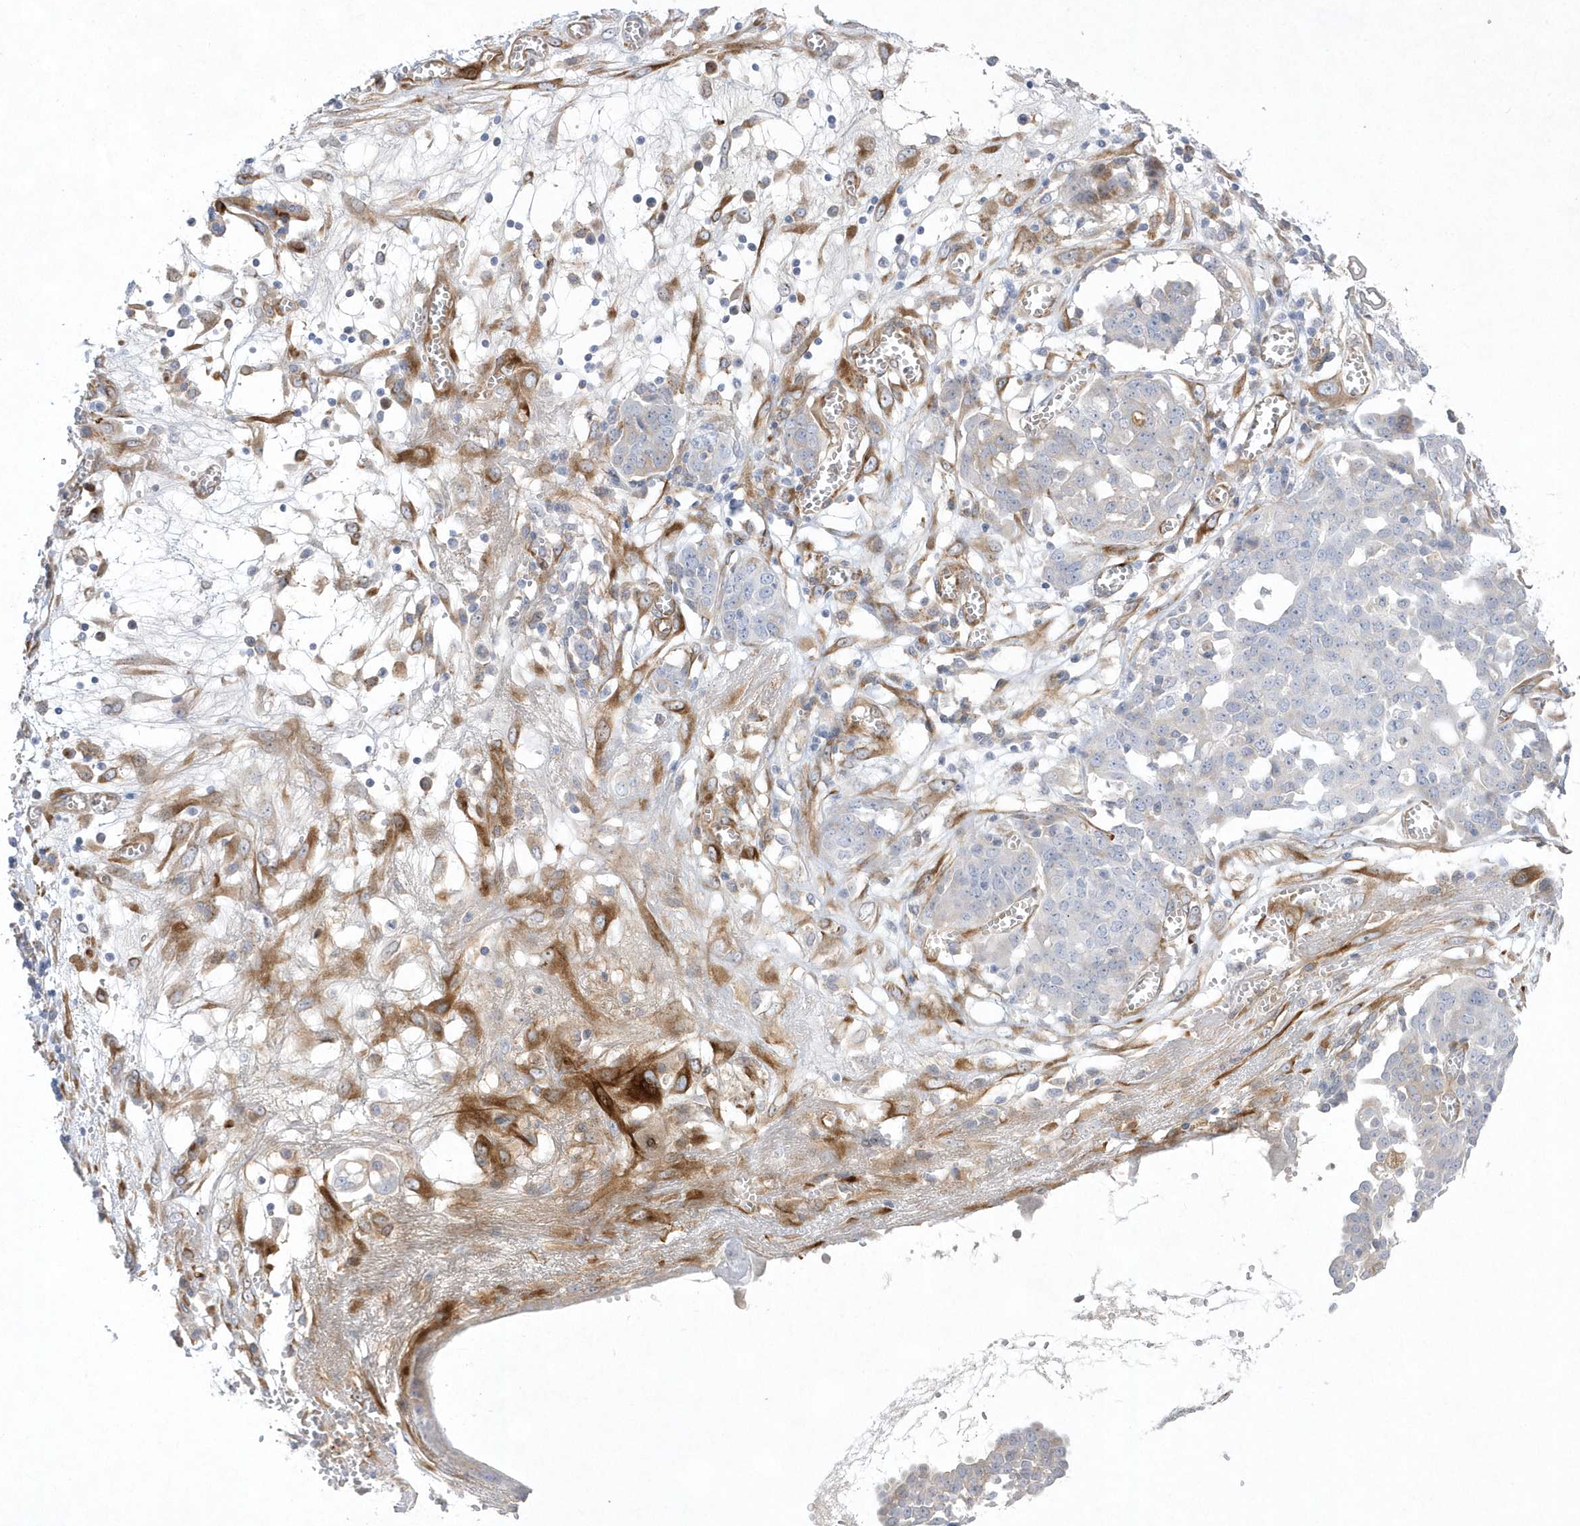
{"staining": {"intensity": "weak", "quantity": "<25%", "location": "cytoplasmic/membranous"}, "tissue": "ovarian cancer", "cell_type": "Tumor cells", "image_type": "cancer", "snomed": [{"axis": "morphology", "description": "Cystadenocarcinoma, serous, NOS"}, {"axis": "topography", "description": "Soft tissue"}, {"axis": "topography", "description": "Ovary"}], "caption": "Human serous cystadenocarcinoma (ovarian) stained for a protein using IHC demonstrates no positivity in tumor cells.", "gene": "TMEM132B", "patient": {"sex": "female", "age": 57}}